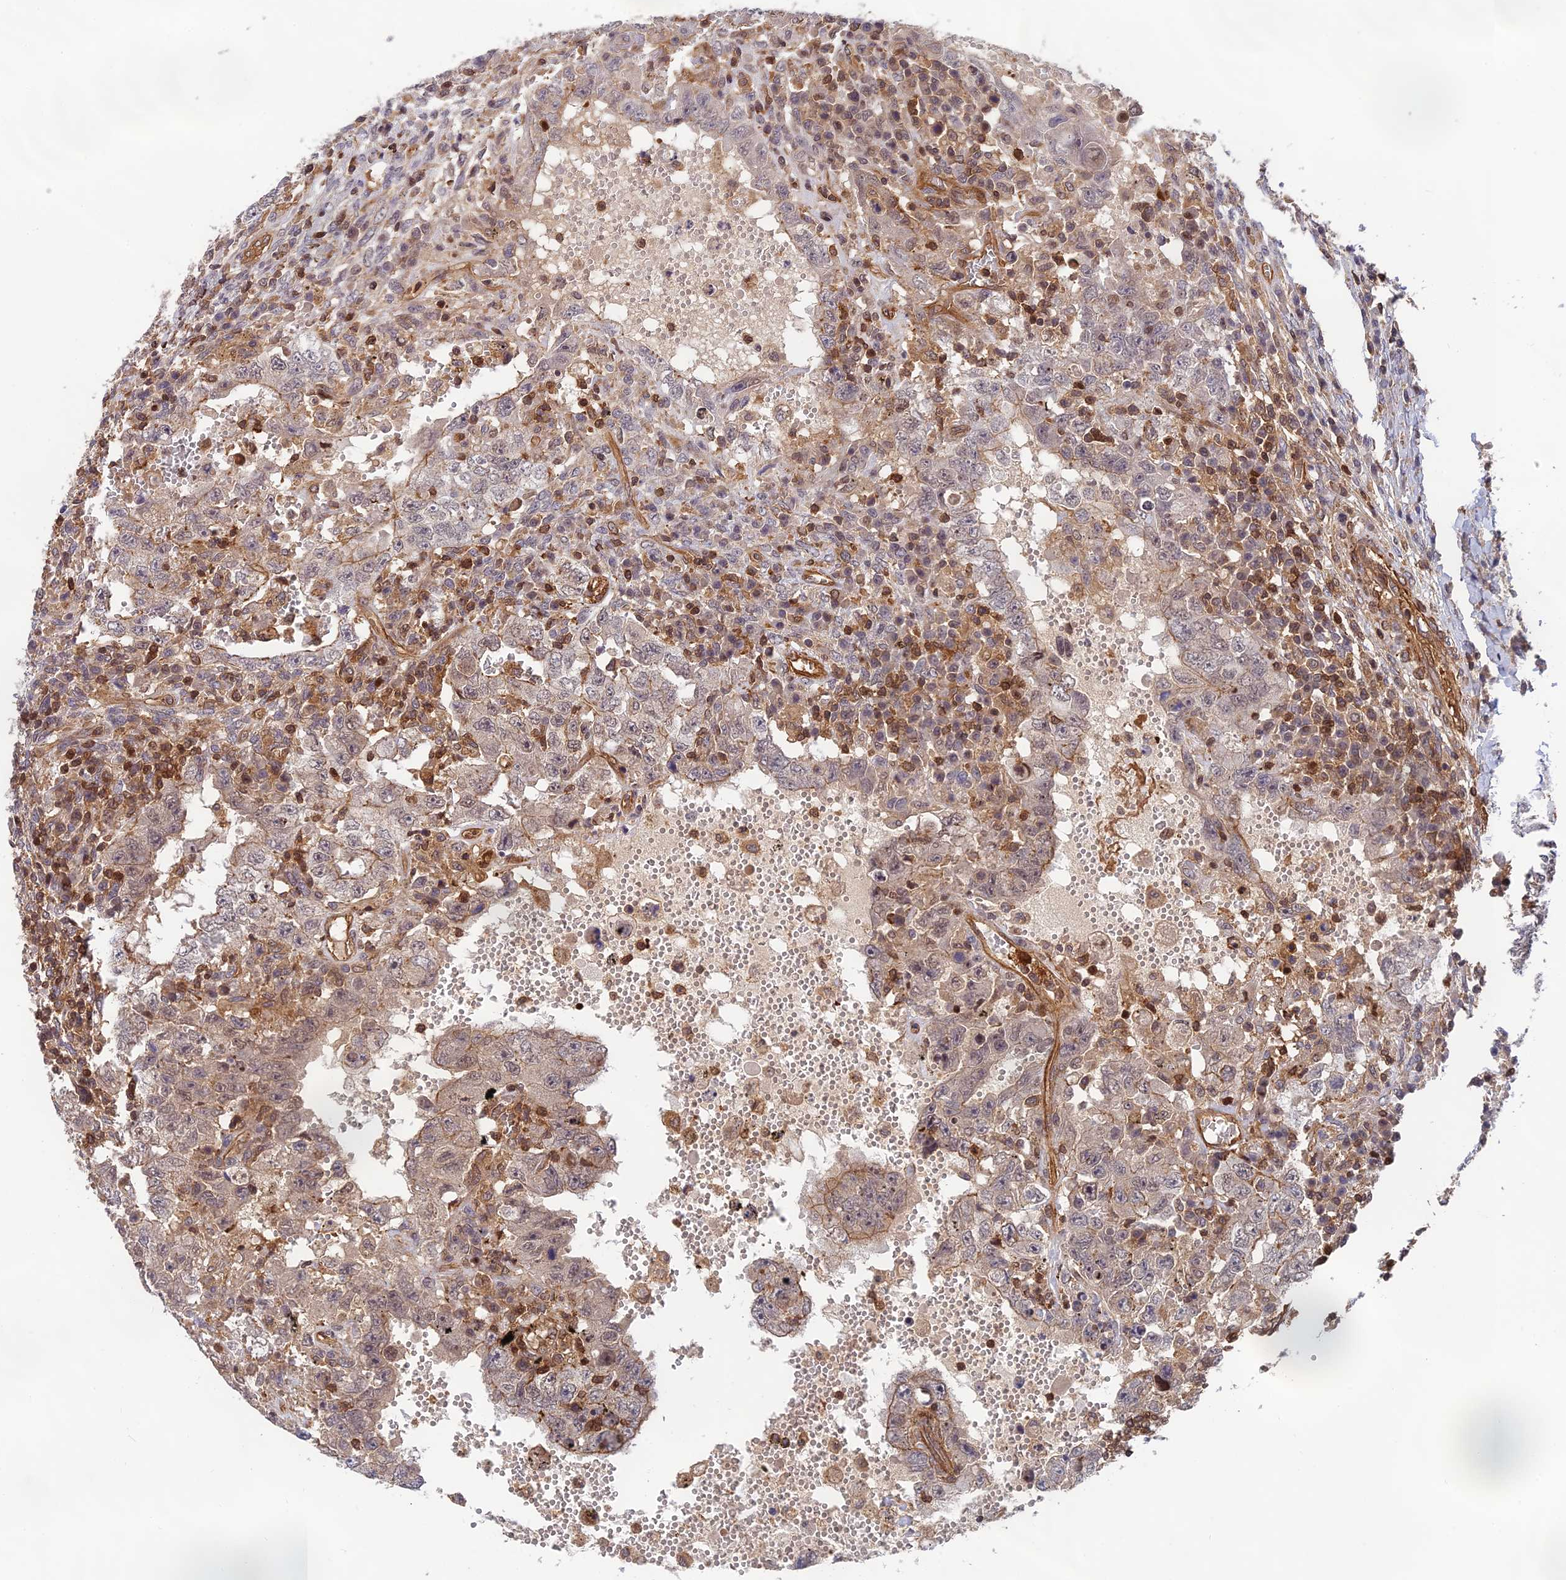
{"staining": {"intensity": "weak", "quantity": "25%-75%", "location": "cytoplasmic/membranous"}, "tissue": "testis cancer", "cell_type": "Tumor cells", "image_type": "cancer", "snomed": [{"axis": "morphology", "description": "Carcinoma, Embryonal, NOS"}, {"axis": "topography", "description": "Testis"}], "caption": "The histopathology image displays immunohistochemical staining of embryonal carcinoma (testis). There is weak cytoplasmic/membranous expression is identified in approximately 25%-75% of tumor cells.", "gene": "OSBPL1A", "patient": {"sex": "male", "age": 26}}